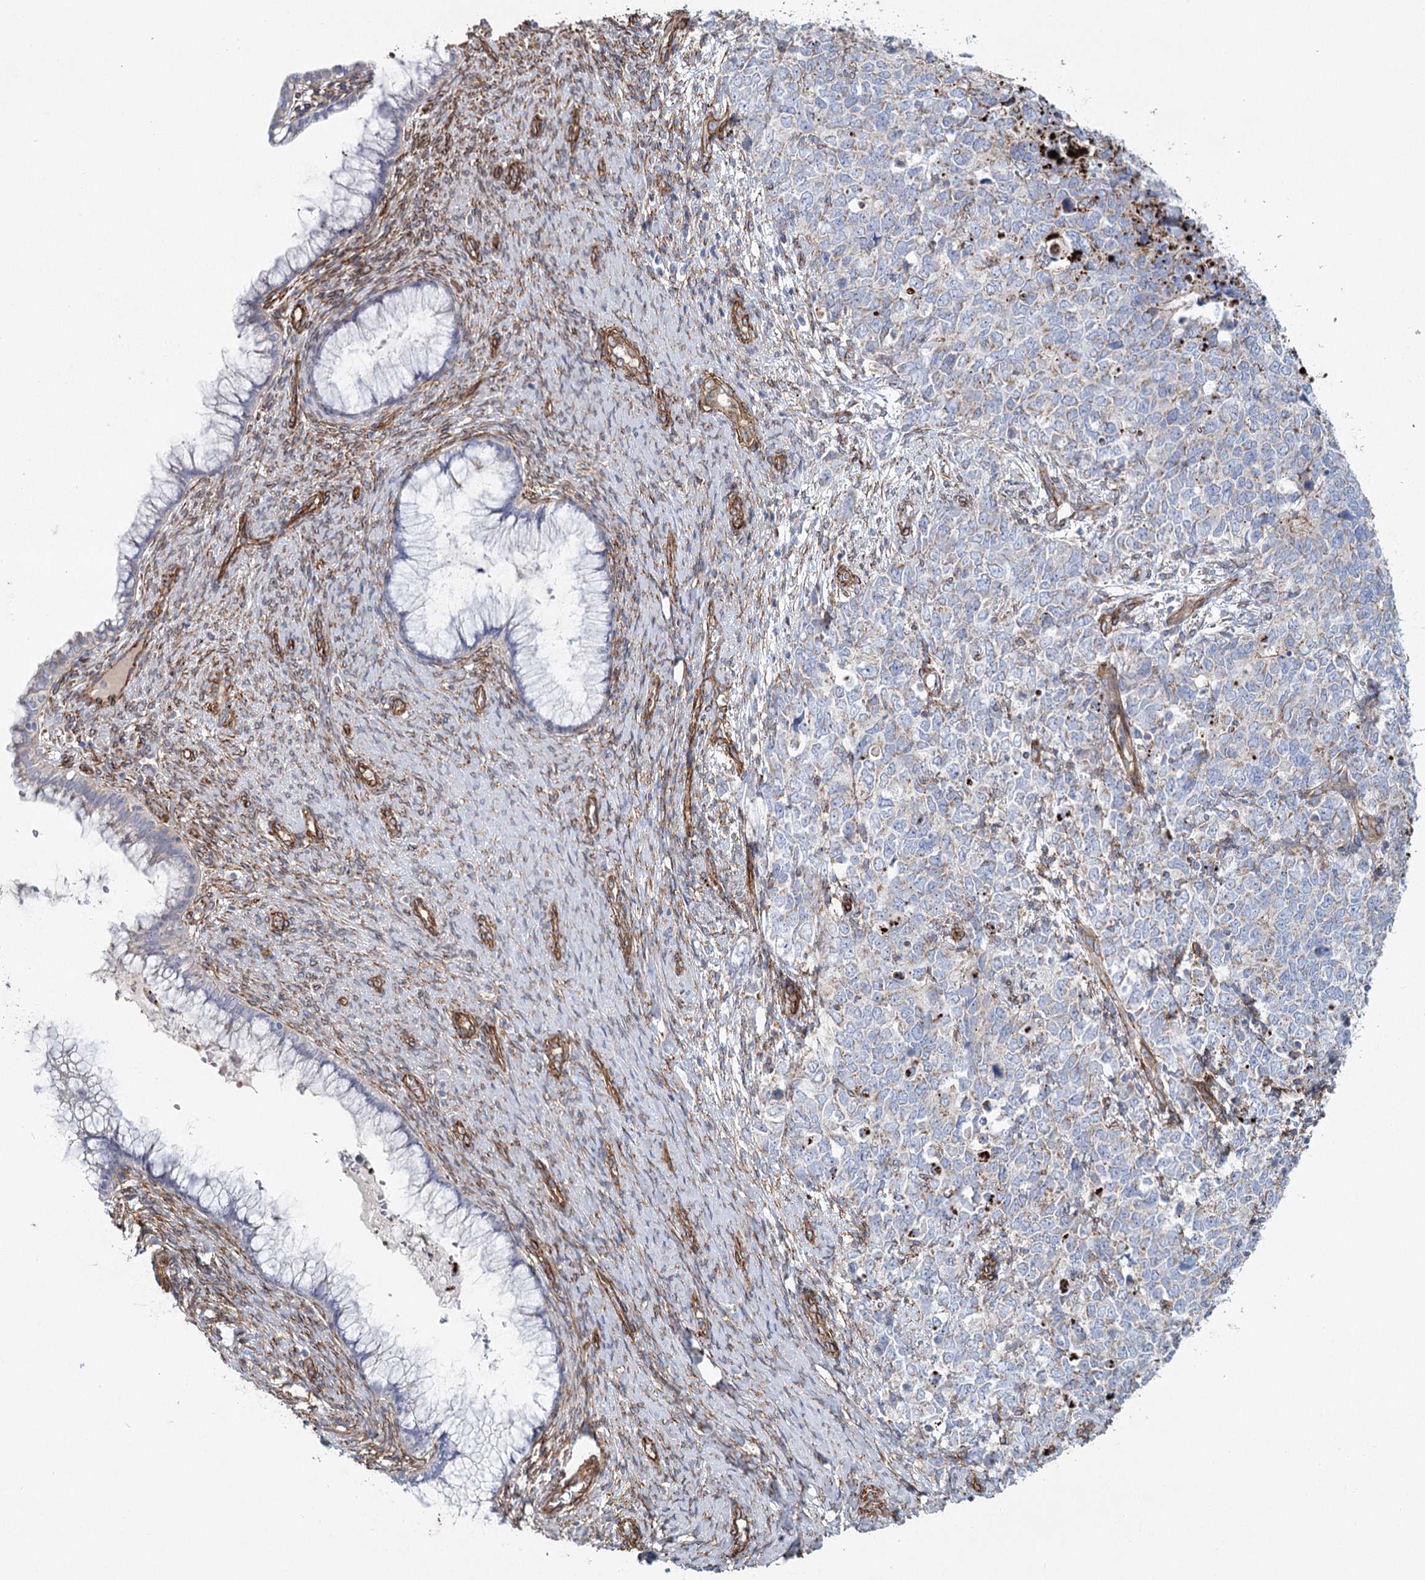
{"staining": {"intensity": "negative", "quantity": "none", "location": "none"}, "tissue": "cervical cancer", "cell_type": "Tumor cells", "image_type": "cancer", "snomed": [{"axis": "morphology", "description": "Squamous cell carcinoma, NOS"}, {"axis": "topography", "description": "Cervix"}], "caption": "A photomicrograph of cervical cancer (squamous cell carcinoma) stained for a protein demonstrates no brown staining in tumor cells.", "gene": "TMEM164", "patient": {"sex": "female", "age": 63}}